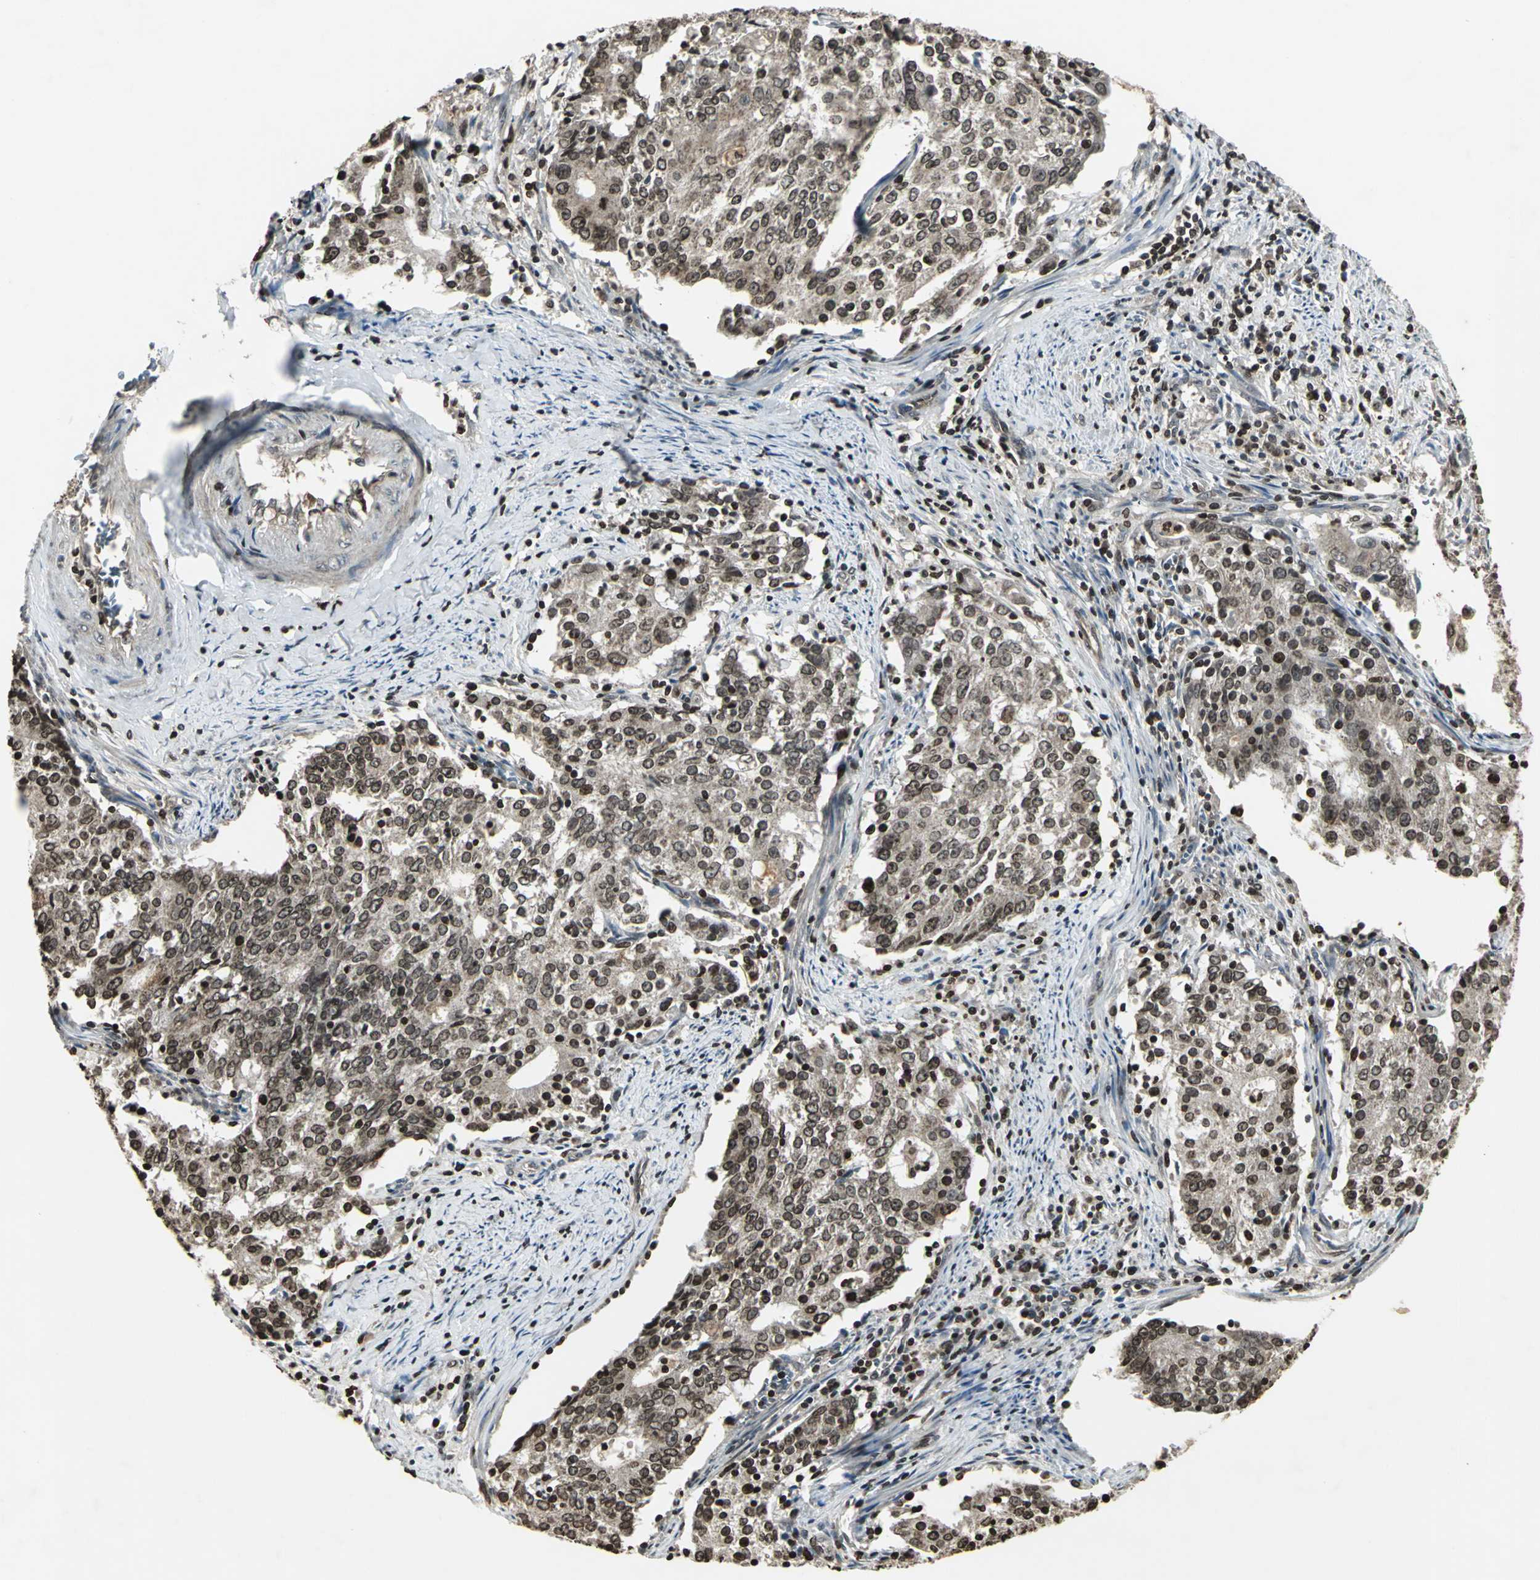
{"staining": {"intensity": "moderate", "quantity": ">75%", "location": "cytoplasmic/membranous,nuclear"}, "tissue": "cervical cancer", "cell_type": "Tumor cells", "image_type": "cancer", "snomed": [{"axis": "morphology", "description": "Adenocarcinoma, NOS"}, {"axis": "topography", "description": "Cervix"}], "caption": "The immunohistochemical stain labels moderate cytoplasmic/membranous and nuclear positivity in tumor cells of cervical adenocarcinoma tissue.", "gene": "AHR", "patient": {"sex": "female", "age": 44}}